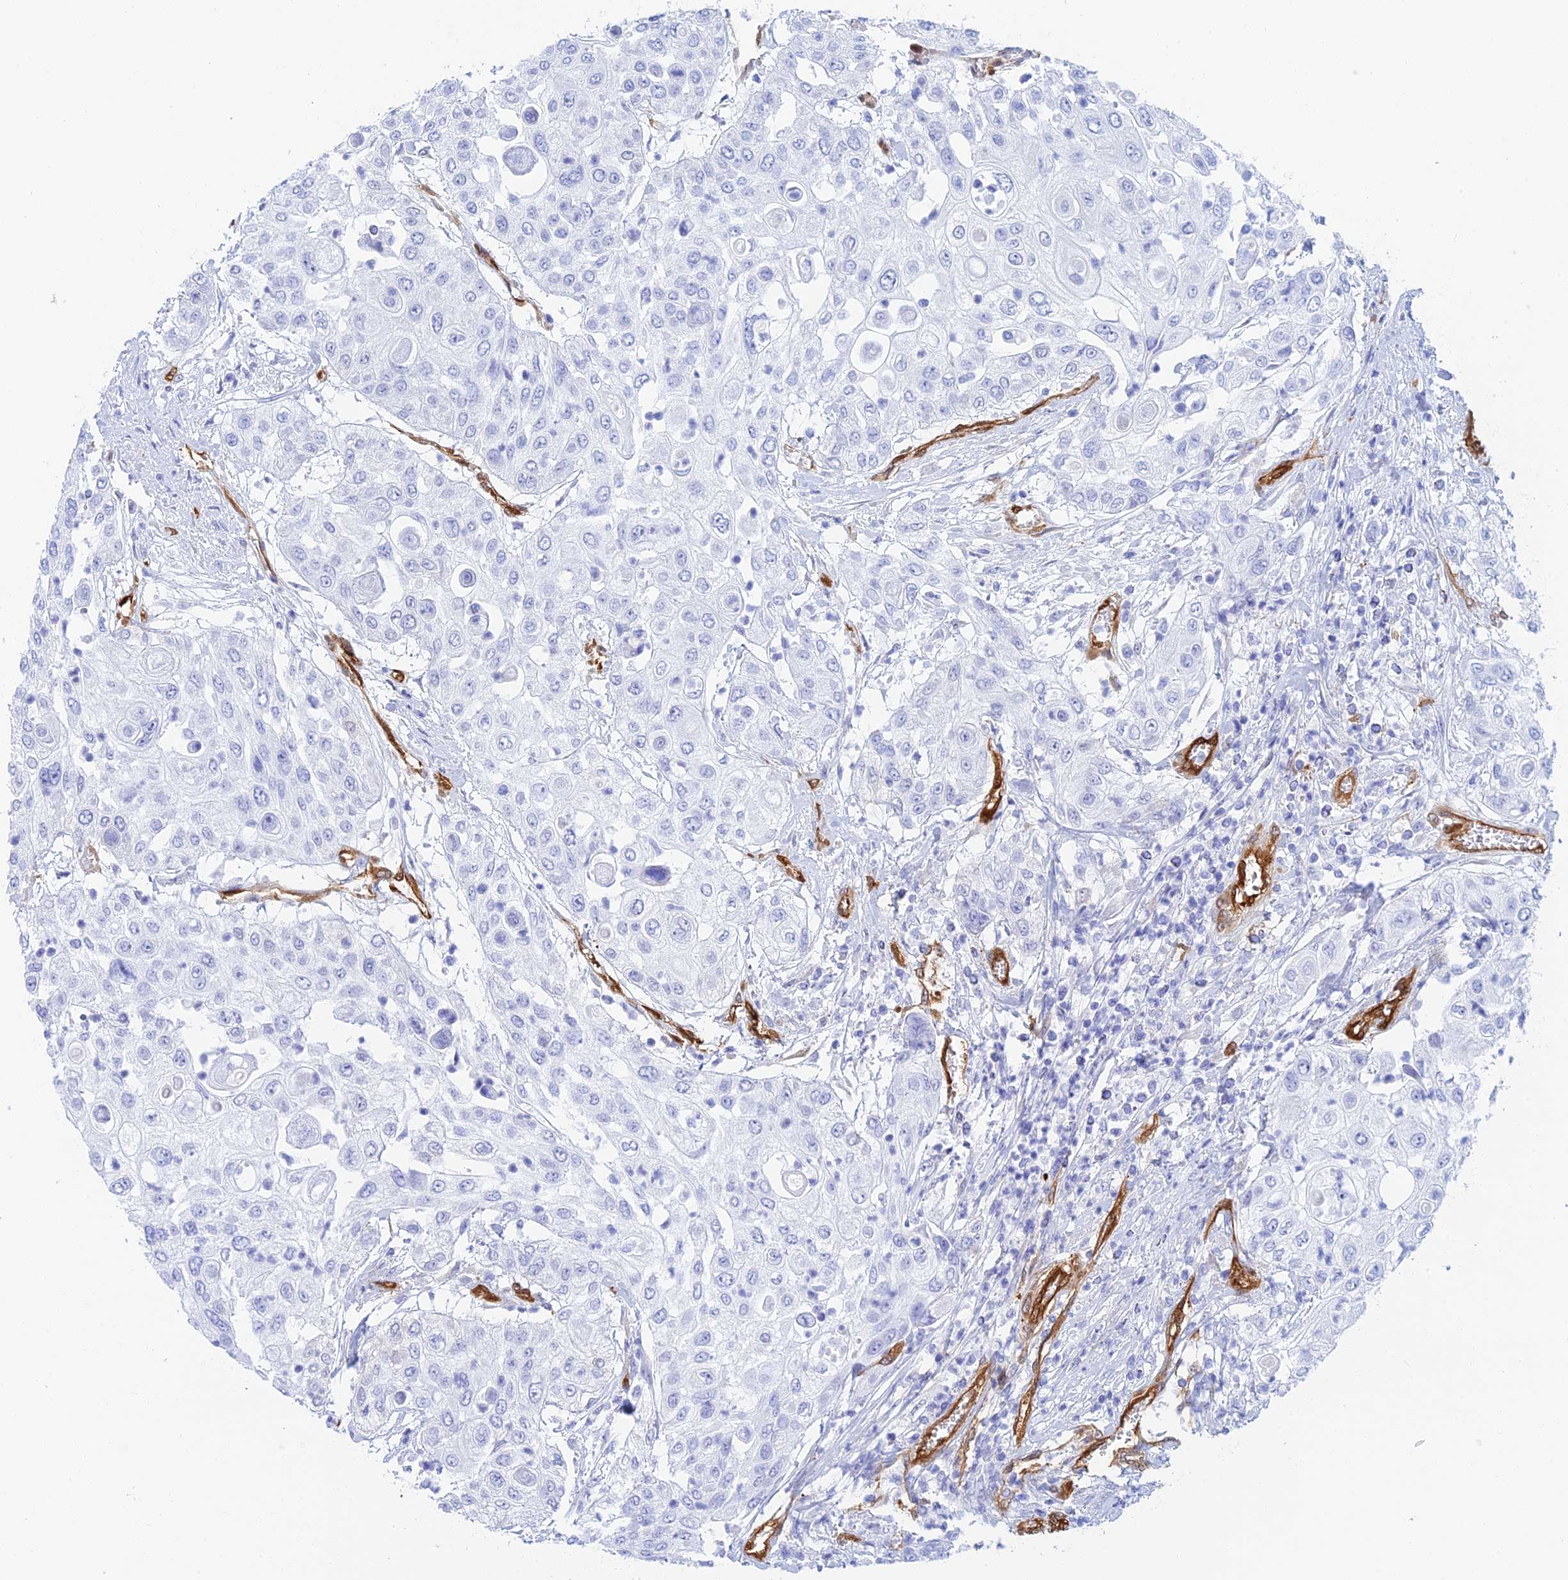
{"staining": {"intensity": "negative", "quantity": "none", "location": "none"}, "tissue": "urothelial cancer", "cell_type": "Tumor cells", "image_type": "cancer", "snomed": [{"axis": "morphology", "description": "Urothelial carcinoma, High grade"}, {"axis": "topography", "description": "Urinary bladder"}], "caption": "This micrograph is of high-grade urothelial carcinoma stained with immunohistochemistry to label a protein in brown with the nuclei are counter-stained blue. There is no expression in tumor cells.", "gene": "CRIP2", "patient": {"sex": "female", "age": 79}}